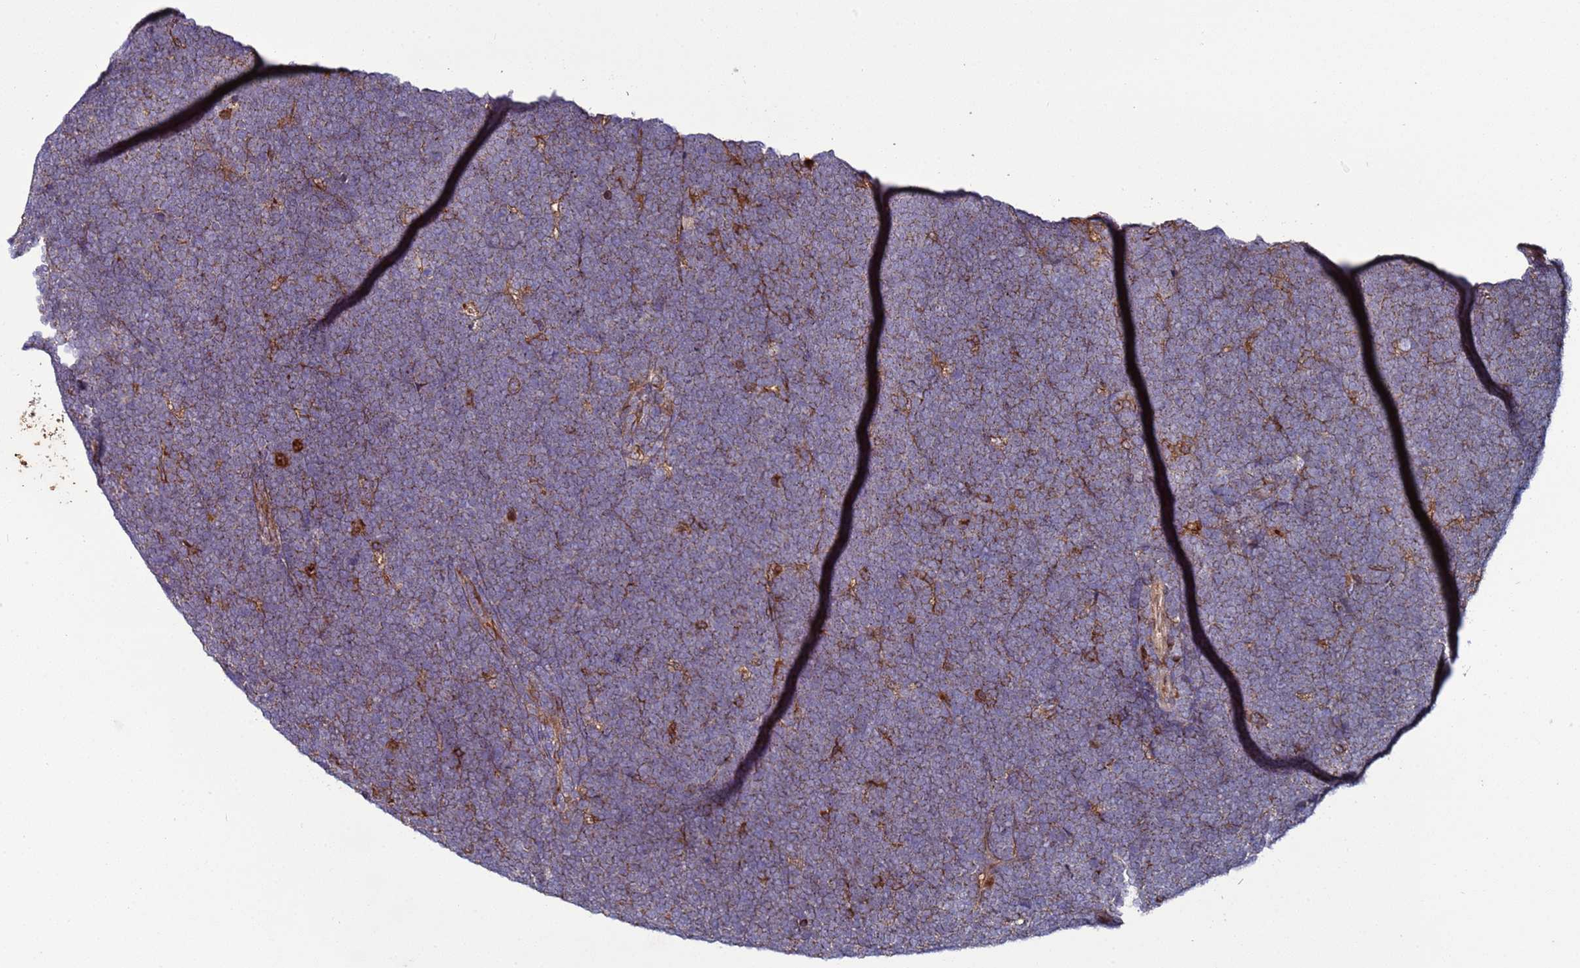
{"staining": {"intensity": "weak", "quantity": "<25%", "location": "cytoplasmic/membranous"}, "tissue": "lymphoma", "cell_type": "Tumor cells", "image_type": "cancer", "snomed": [{"axis": "morphology", "description": "Malignant lymphoma, non-Hodgkin's type, High grade"}, {"axis": "topography", "description": "Lymph node"}], "caption": "High magnification brightfield microscopy of lymphoma stained with DAB (3,3'-diaminobenzidine) (brown) and counterstained with hematoxylin (blue): tumor cells show no significant expression.", "gene": "TMEM176B", "patient": {"sex": "male", "age": 13}}